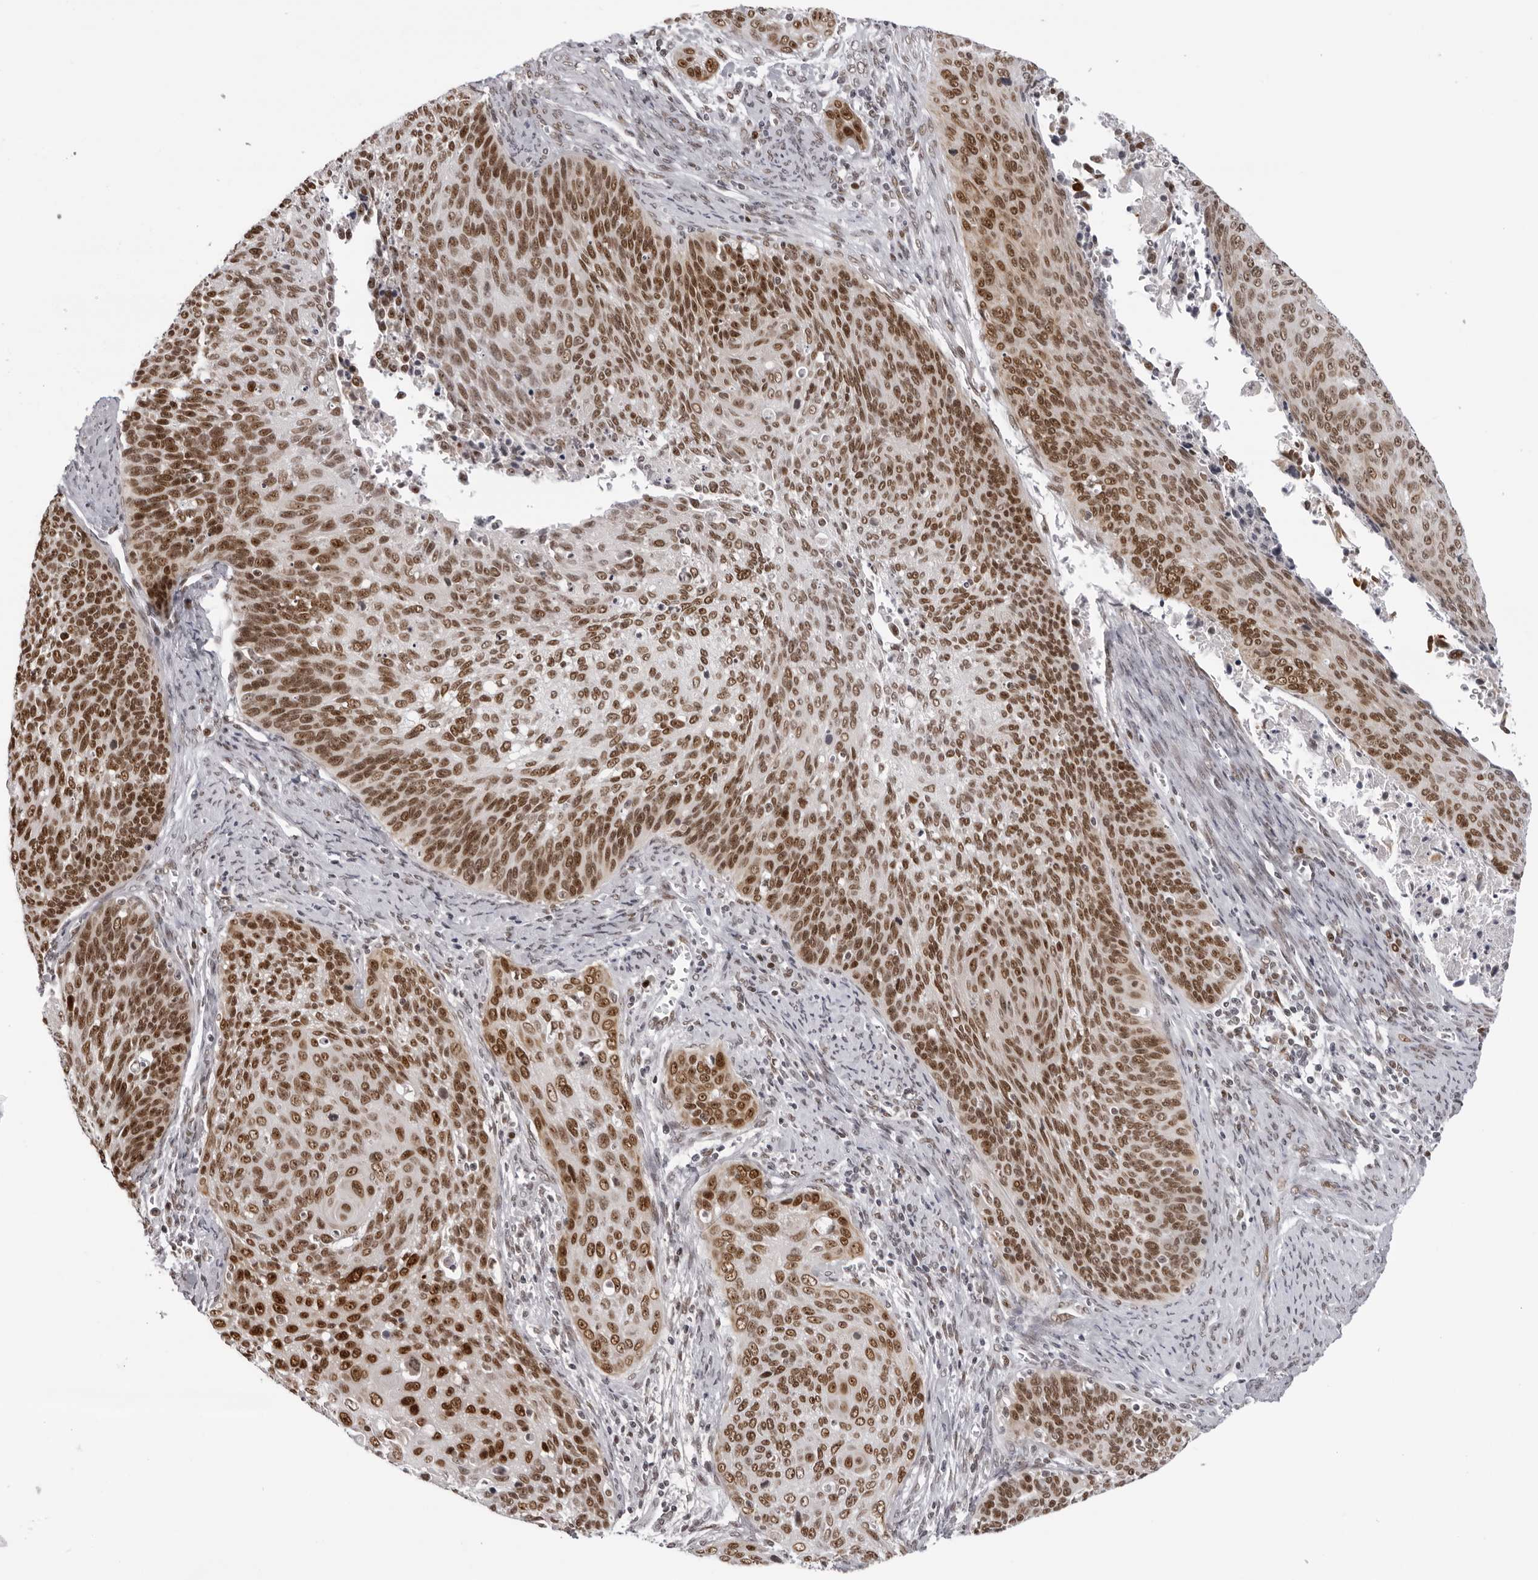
{"staining": {"intensity": "moderate", "quantity": ">75%", "location": "nuclear"}, "tissue": "cervical cancer", "cell_type": "Tumor cells", "image_type": "cancer", "snomed": [{"axis": "morphology", "description": "Squamous cell carcinoma, NOS"}, {"axis": "topography", "description": "Cervix"}], "caption": "High-power microscopy captured an IHC photomicrograph of squamous cell carcinoma (cervical), revealing moderate nuclear positivity in approximately >75% of tumor cells.", "gene": "HEXIM2", "patient": {"sex": "female", "age": 55}}